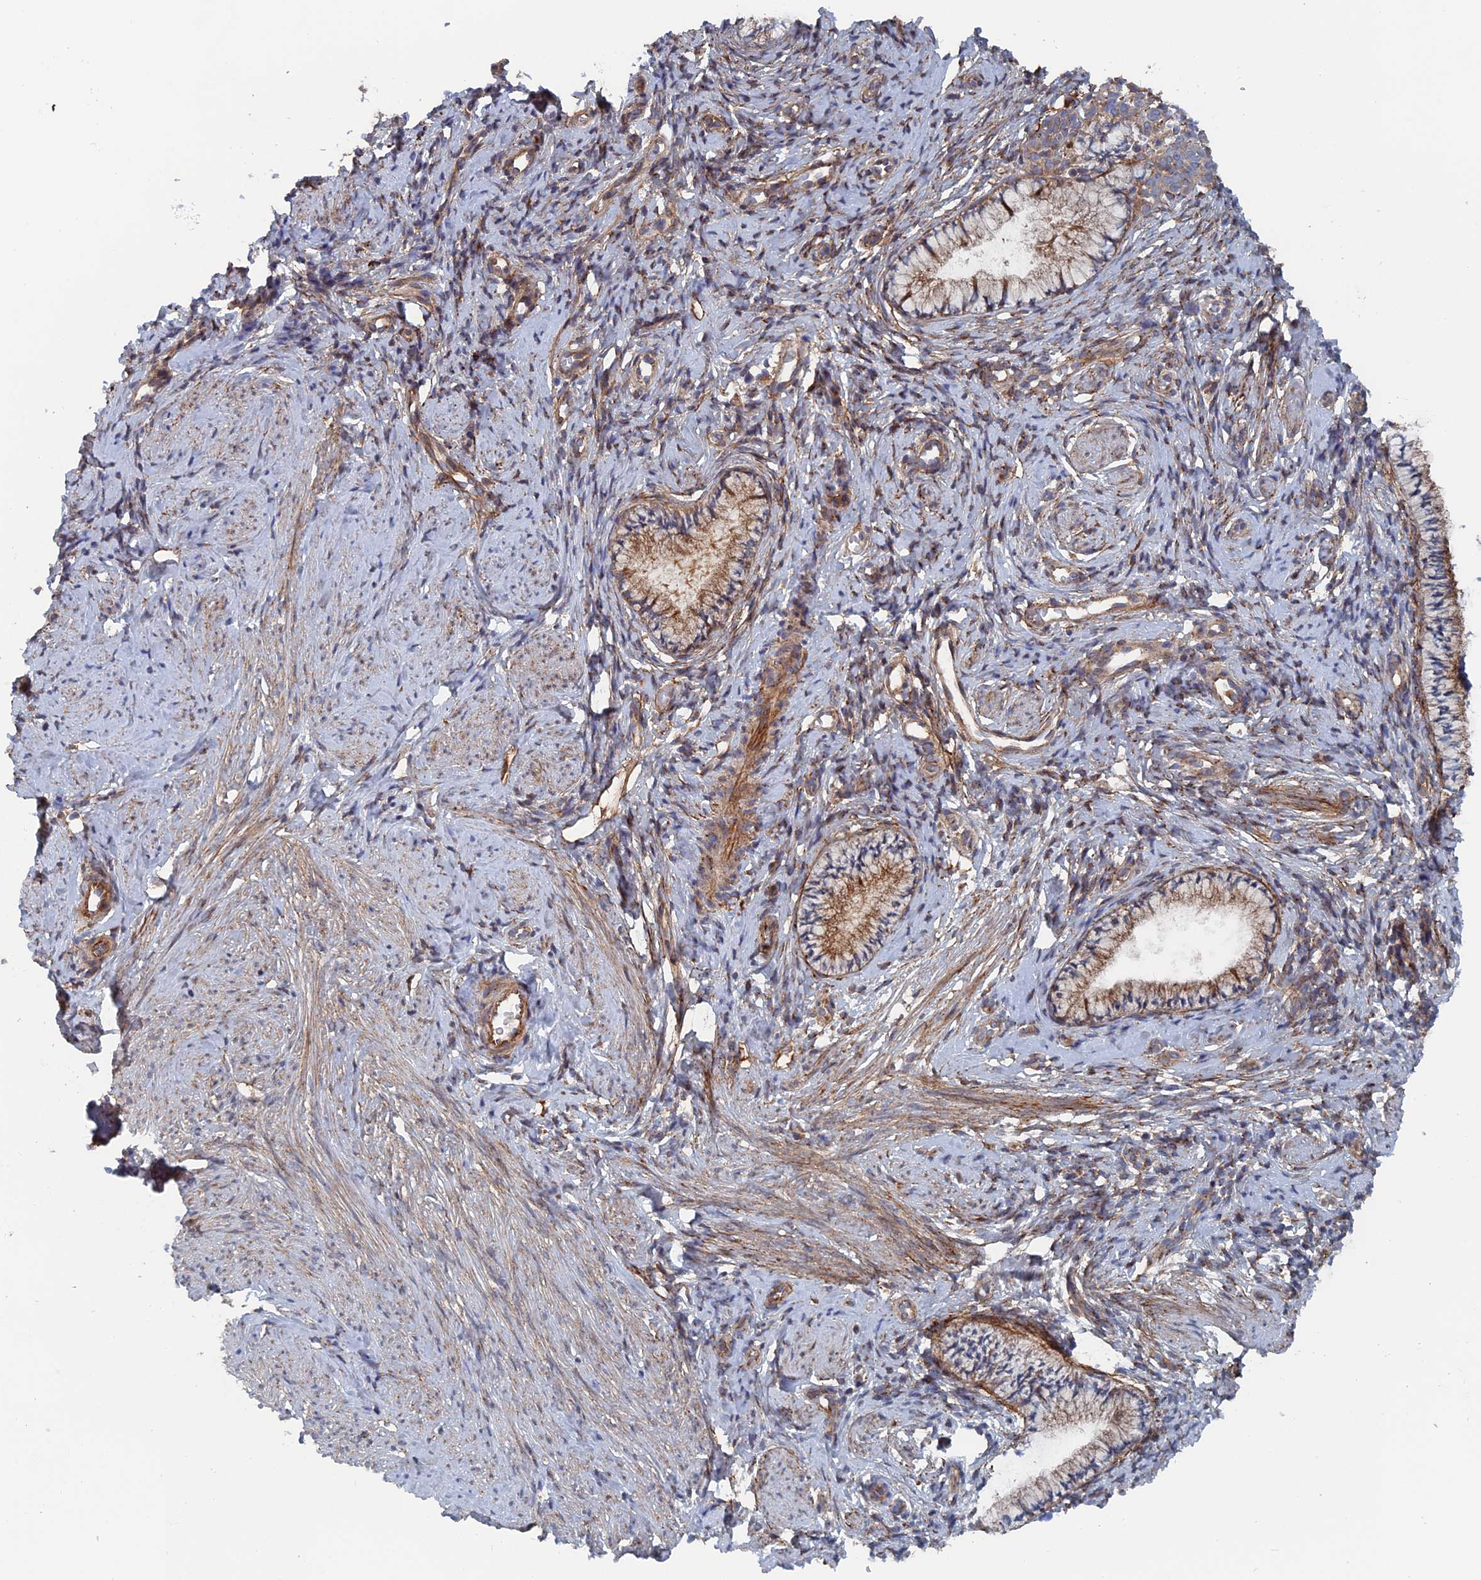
{"staining": {"intensity": "moderate", "quantity": ">75%", "location": "cytoplasmic/membranous"}, "tissue": "cervix", "cell_type": "Glandular cells", "image_type": "normal", "snomed": [{"axis": "morphology", "description": "Normal tissue, NOS"}, {"axis": "topography", "description": "Cervix"}], "caption": "Protein expression by immunohistochemistry (IHC) demonstrates moderate cytoplasmic/membranous staining in approximately >75% of glandular cells in benign cervix.", "gene": "TMEM196", "patient": {"sex": "female", "age": 57}}